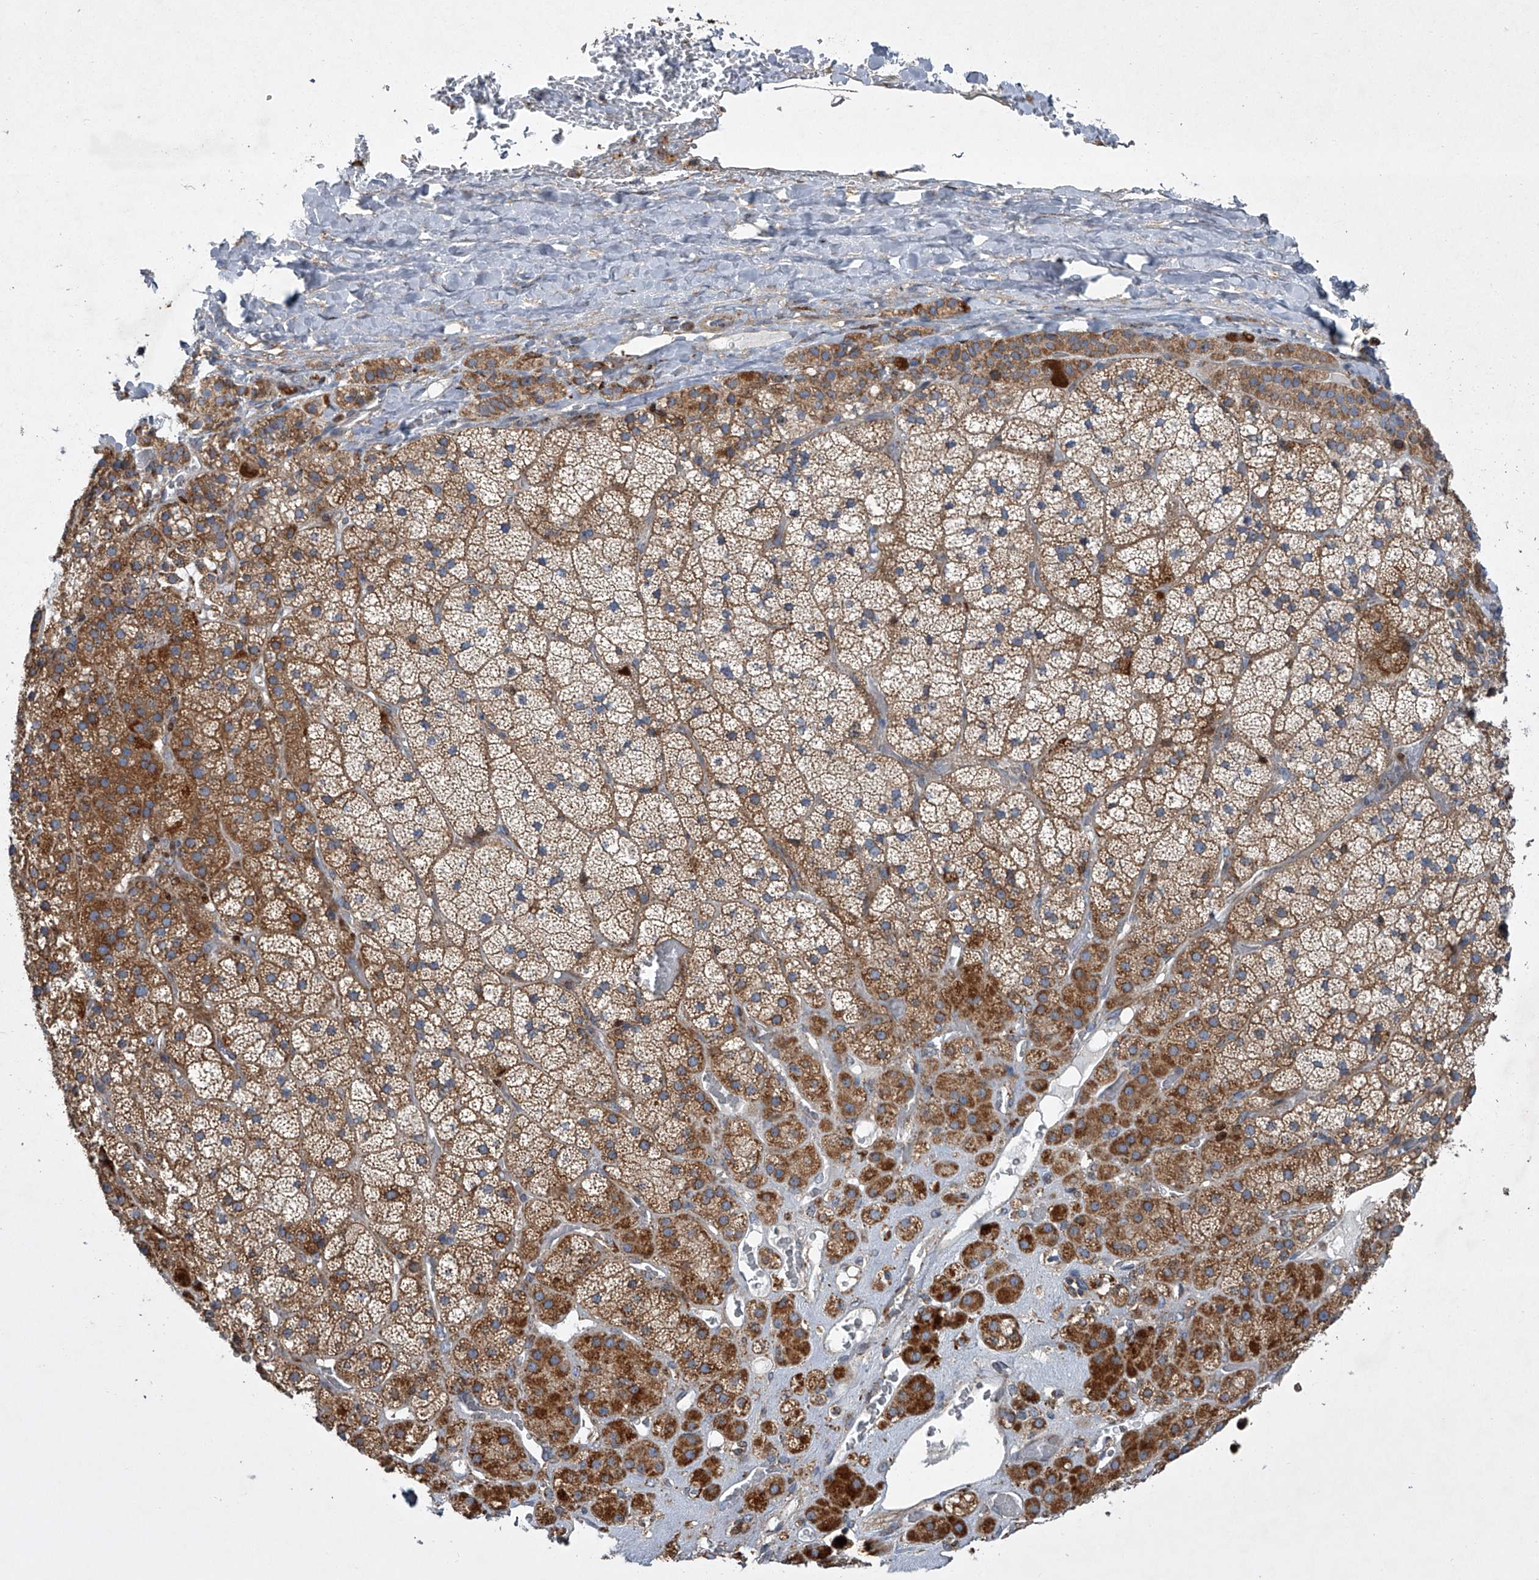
{"staining": {"intensity": "strong", "quantity": ">75%", "location": "cytoplasmic/membranous"}, "tissue": "adrenal gland", "cell_type": "Glandular cells", "image_type": "normal", "snomed": [{"axis": "morphology", "description": "Normal tissue, NOS"}, {"axis": "topography", "description": "Adrenal gland"}], "caption": "Strong cytoplasmic/membranous protein staining is seen in approximately >75% of glandular cells in adrenal gland. (DAB IHC with brightfield microscopy, high magnification).", "gene": "STRADA", "patient": {"sex": "male", "age": 57}}